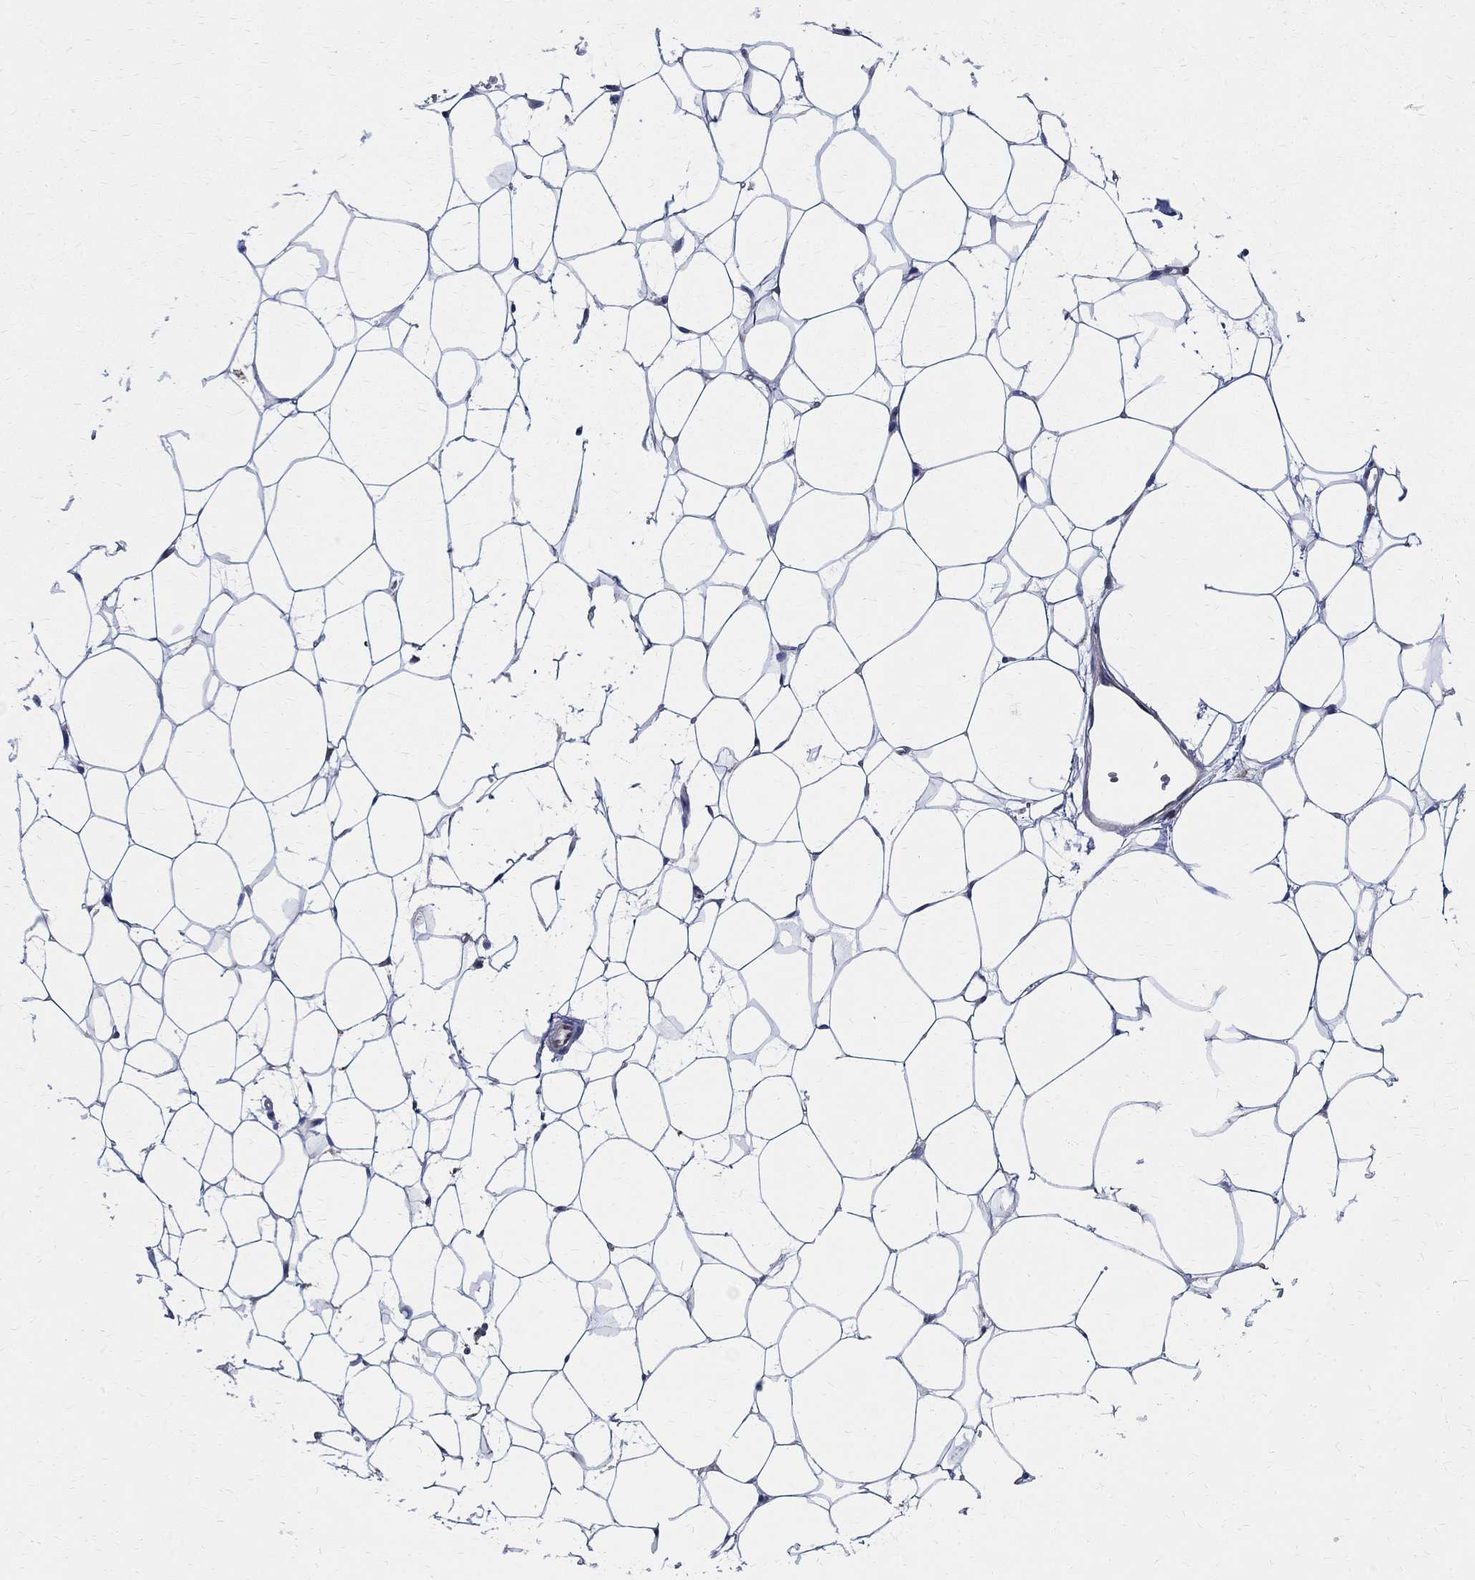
{"staining": {"intensity": "negative", "quantity": "none", "location": "none"}, "tissue": "breast", "cell_type": "Adipocytes", "image_type": "normal", "snomed": [{"axis": "morphology", "description": "Normal tissue, NOS"}, {"axis": "topography", "description": "Breast"}], "caption": "An immunohistochemistry (IHC) image of normal breast is shown. There is no staining in adipocytes of breast.", "gene": "AGAP2", "patient": {"sex": "female", "age": 37}}